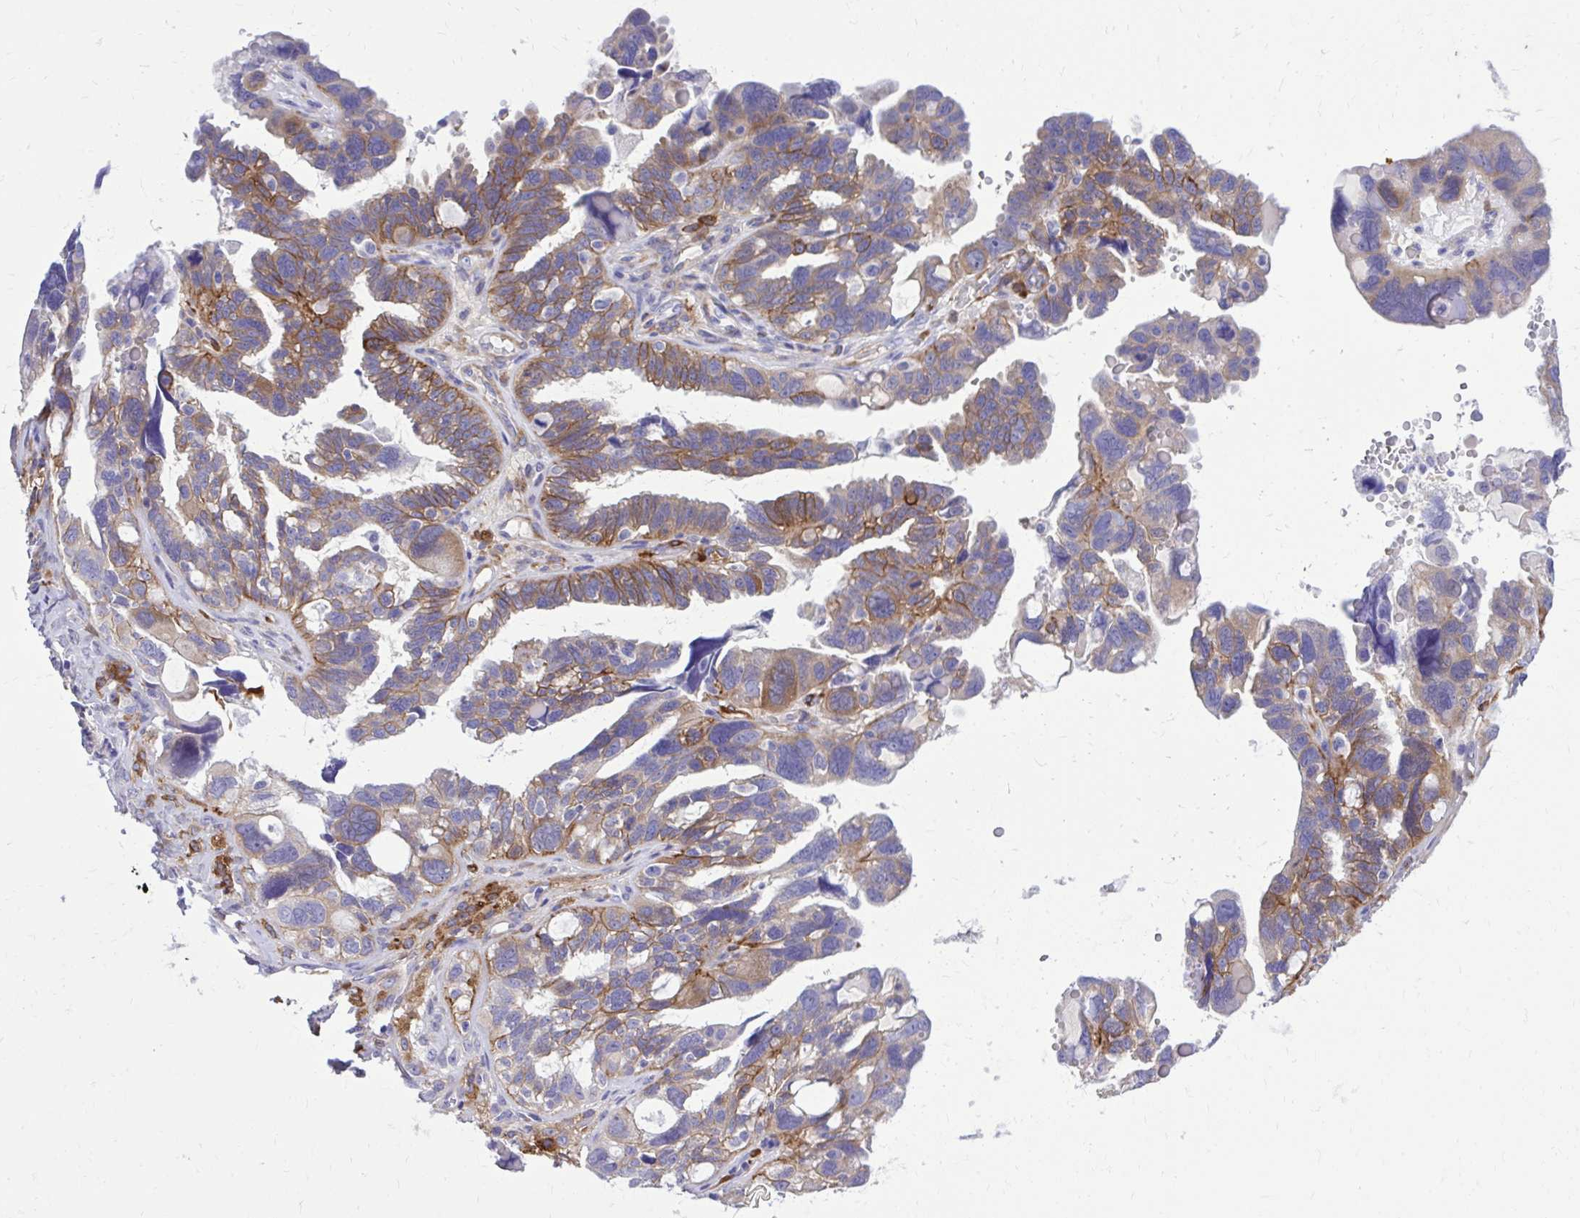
{"staining": {"intensity": "moderate", "quantity": ">75%", "location": "cytoplasmic/membranous"}, "tissue": "ovarian cancer", "cell_type": "Tumor cells", "image_type": "cancer", "snomed": [{"axis": "morphology", "description": "Cystadenocarcinoma, serous, NOS"}, {"axis": "topography", "description": "Ovary"}], "caption": "Immunohistochemical staining of human ovarian serous cystadenocarcinoma shows moderate cytoplasmic/membranous protein expression in approximately >75% of tumor cells. The staining was performed using DAB to visualize the protein expression in brown, while the nuclei were stained in blue with hematoxylin (Magnification: 20x).", "gene": "EPB41L1", "patient": {"sex": "female", "age": 60}}